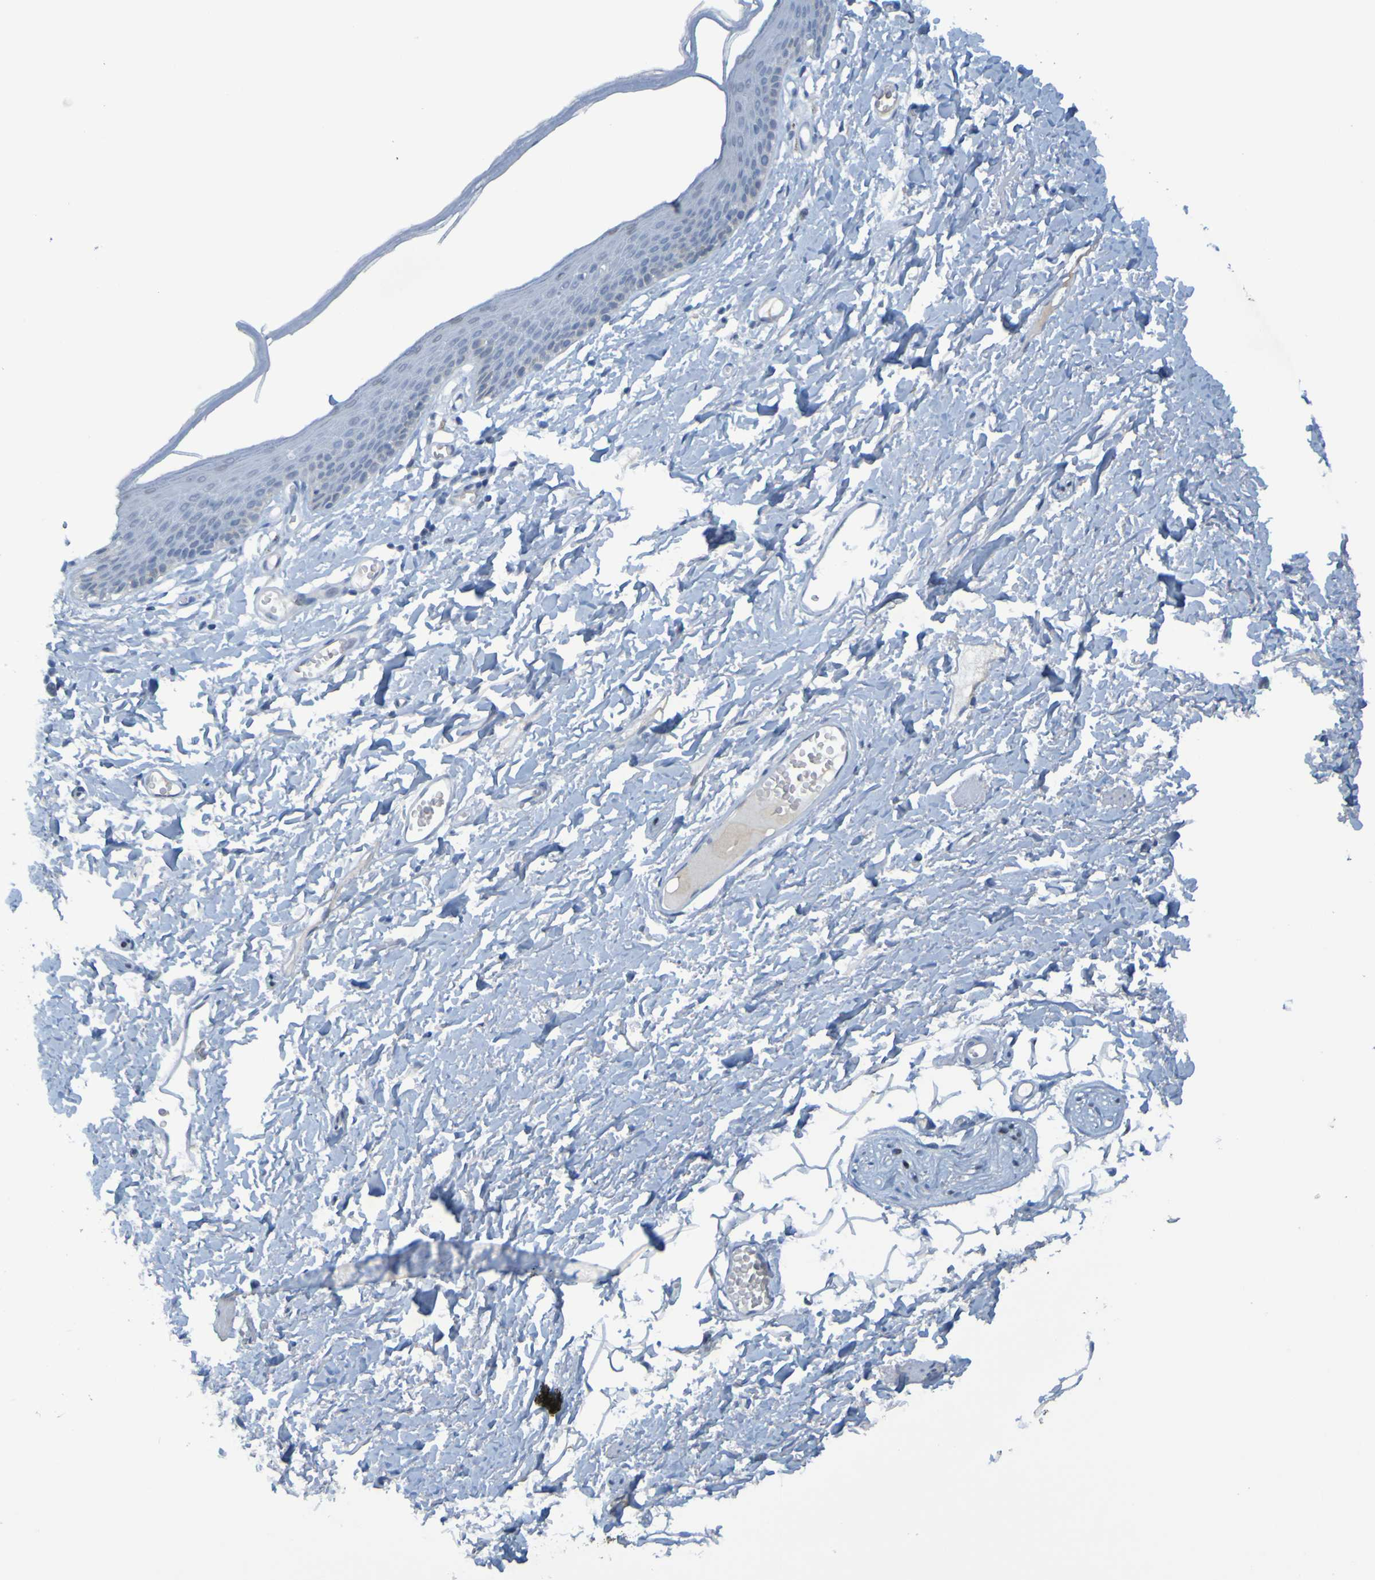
{"staining": {"intensity": "negative", "quantity": "none", "location": "none"}, "tissue": "skin", "cell_type": "Epidermal cells", "image_type": "normal", "snomed": [{"axis": "morphology", "description": "Normal tissue, NOS"}, {"axis": "topography", "description": "Vulva"}], "caption": "DAB immunohistochemical staining of benign human skin reveals no significant expression in epidermal cells.", "gene": "USP36", "patient": {"sex": "female", "age": 54}}